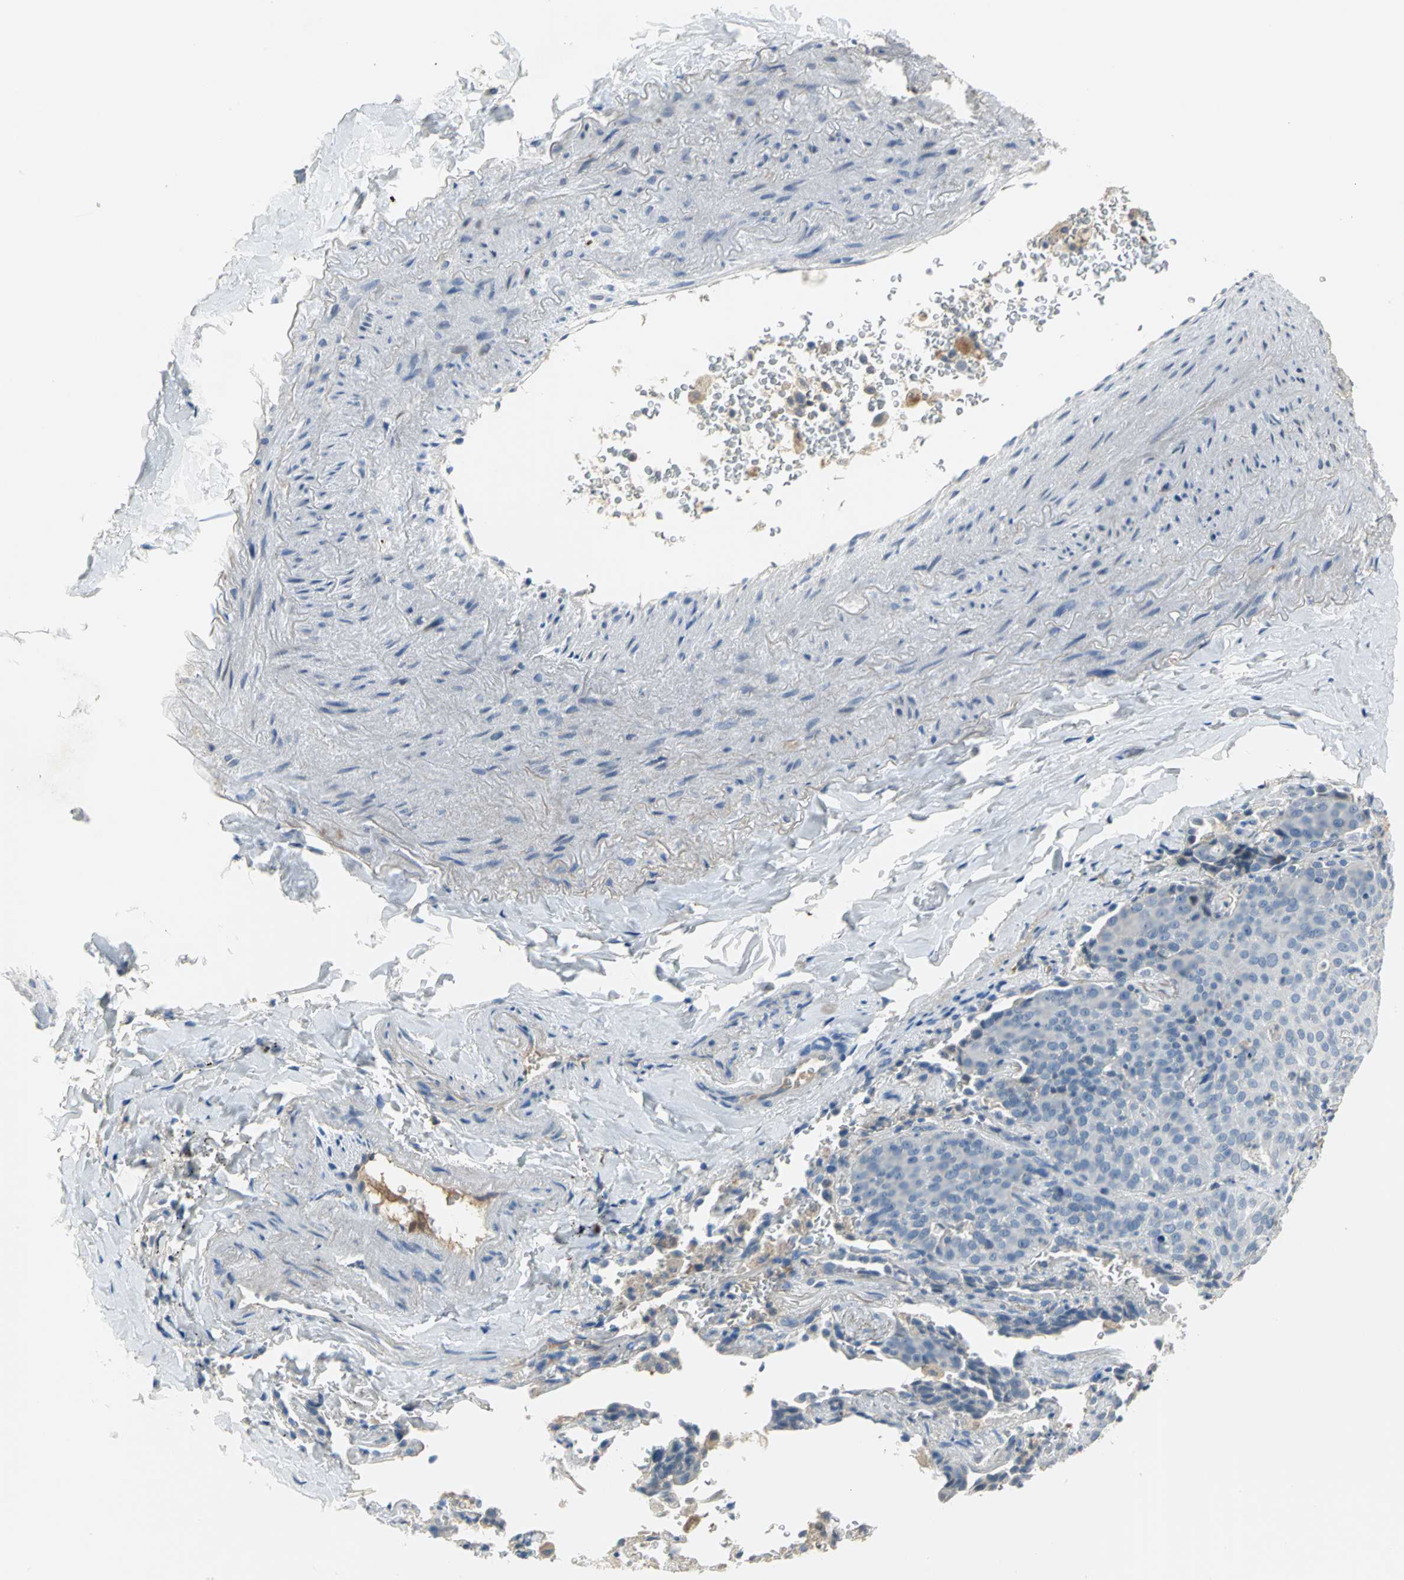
{"staining": {"intensity": "negative", "quantity": "none", "location": "none"}, "tissue": "lung cancer", "cell_type": "Tumor cells", "image_type": "cancer", "snomed": [{"axis": "morphology", "description": "Squamous cell carcinoma, NOS"}, {"axis": "topography", "description": "Lung"}], "caption": "Tumor cells are negative for protein expression in human lung squamous cell carcinoma.", "gene": "ZIC1", "patient": {"sex": "male", "age": 54}}